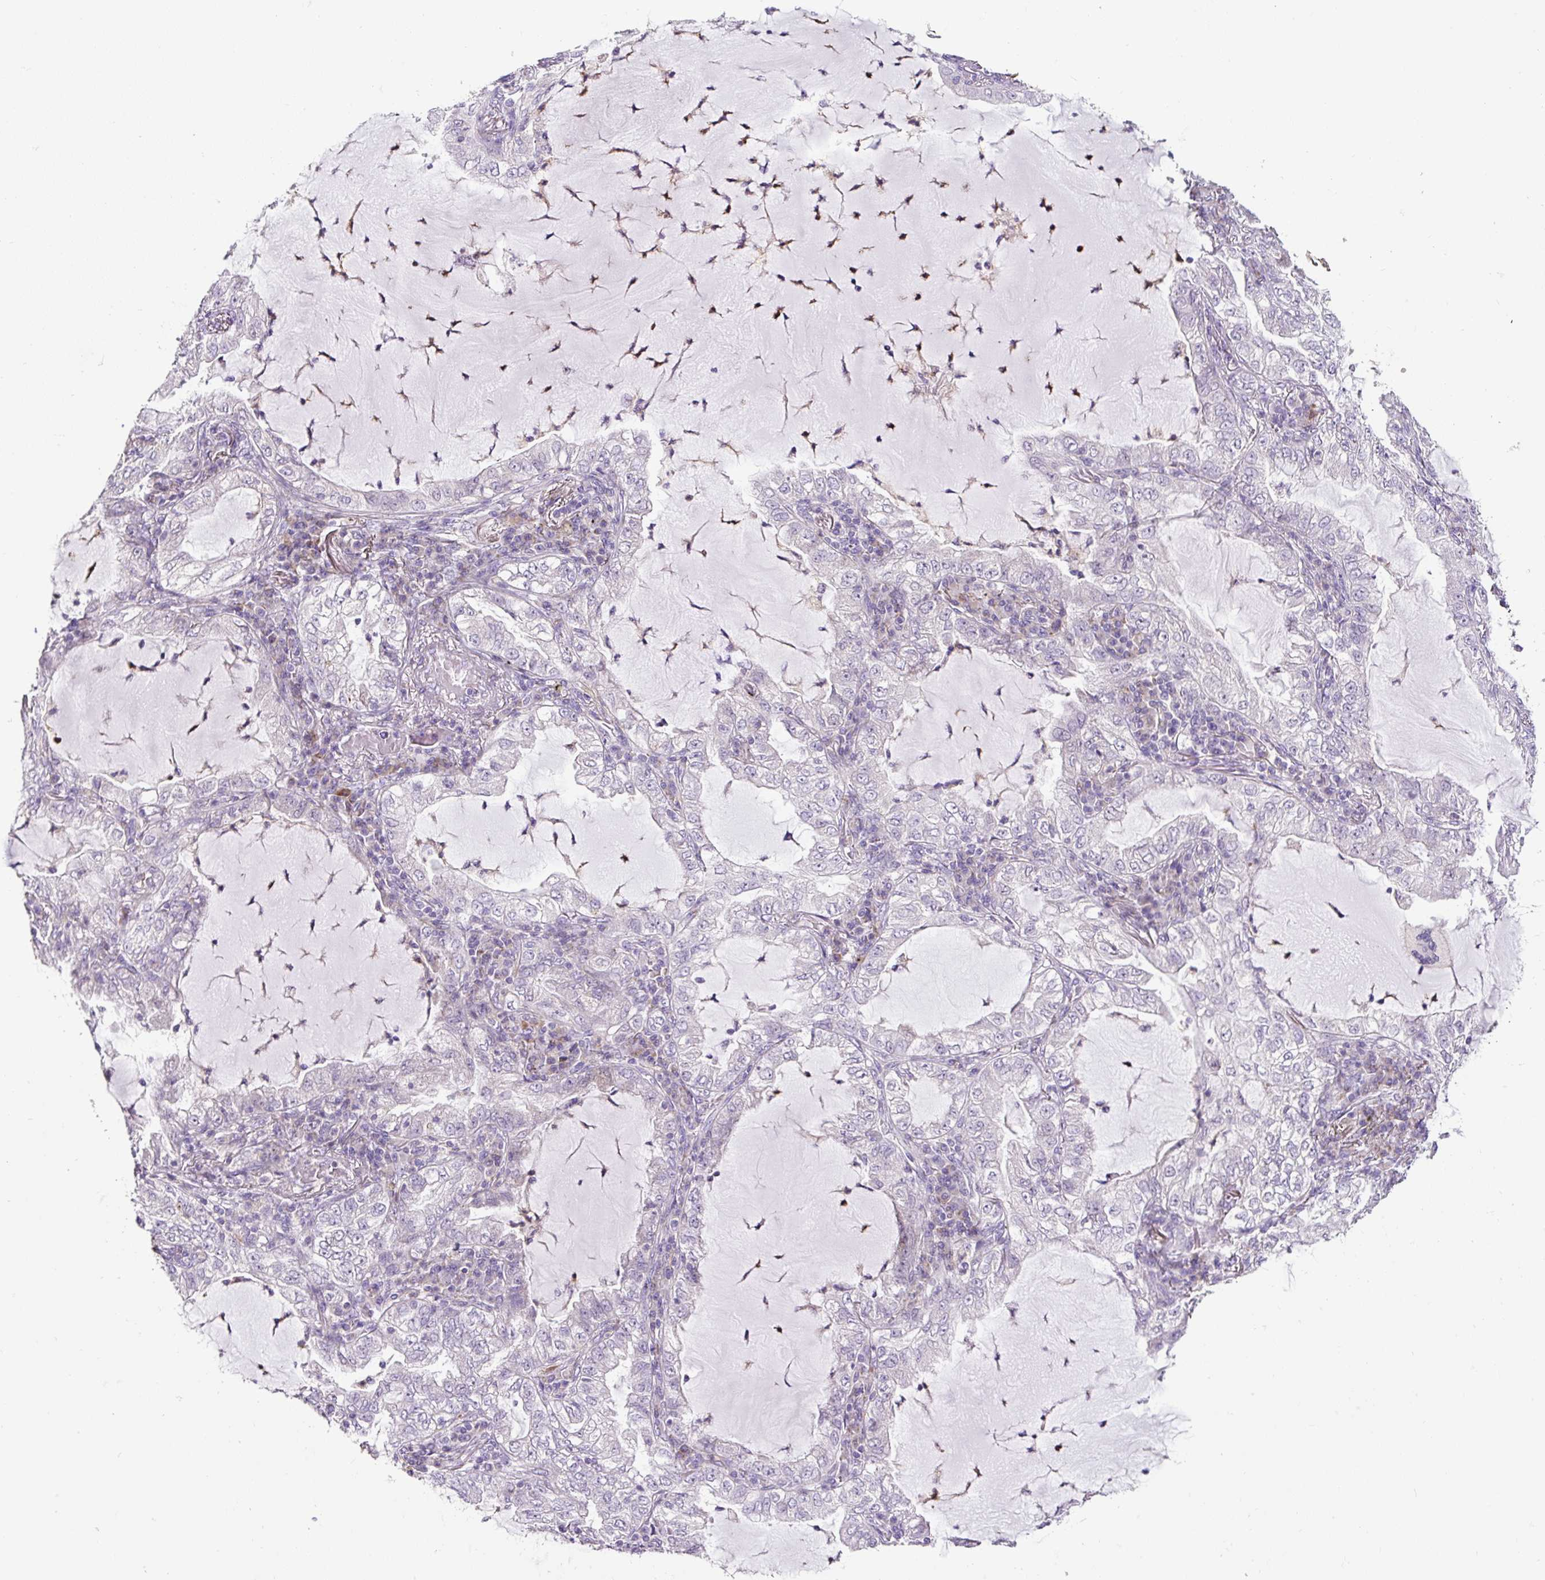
{"staining": {"intensity": "negative", "quantity": "none", "location": "none"}, "tissue": "lung cancer", "cell_type": "Tumor cells", "image_type": "cancer", "snomed": [{"axis": "morphology", "description": "Adenocarcinoma, NOS"}, {"axis": "topography", "description": "Lung"}], "caption": "This is a micrograph of immunohistochemistry staining of lung cancer (adenocarcinoma), which shows no positivity in tumor cells.", "gene": "HPS4", "patient": {"sex": "female", "age": 73}}